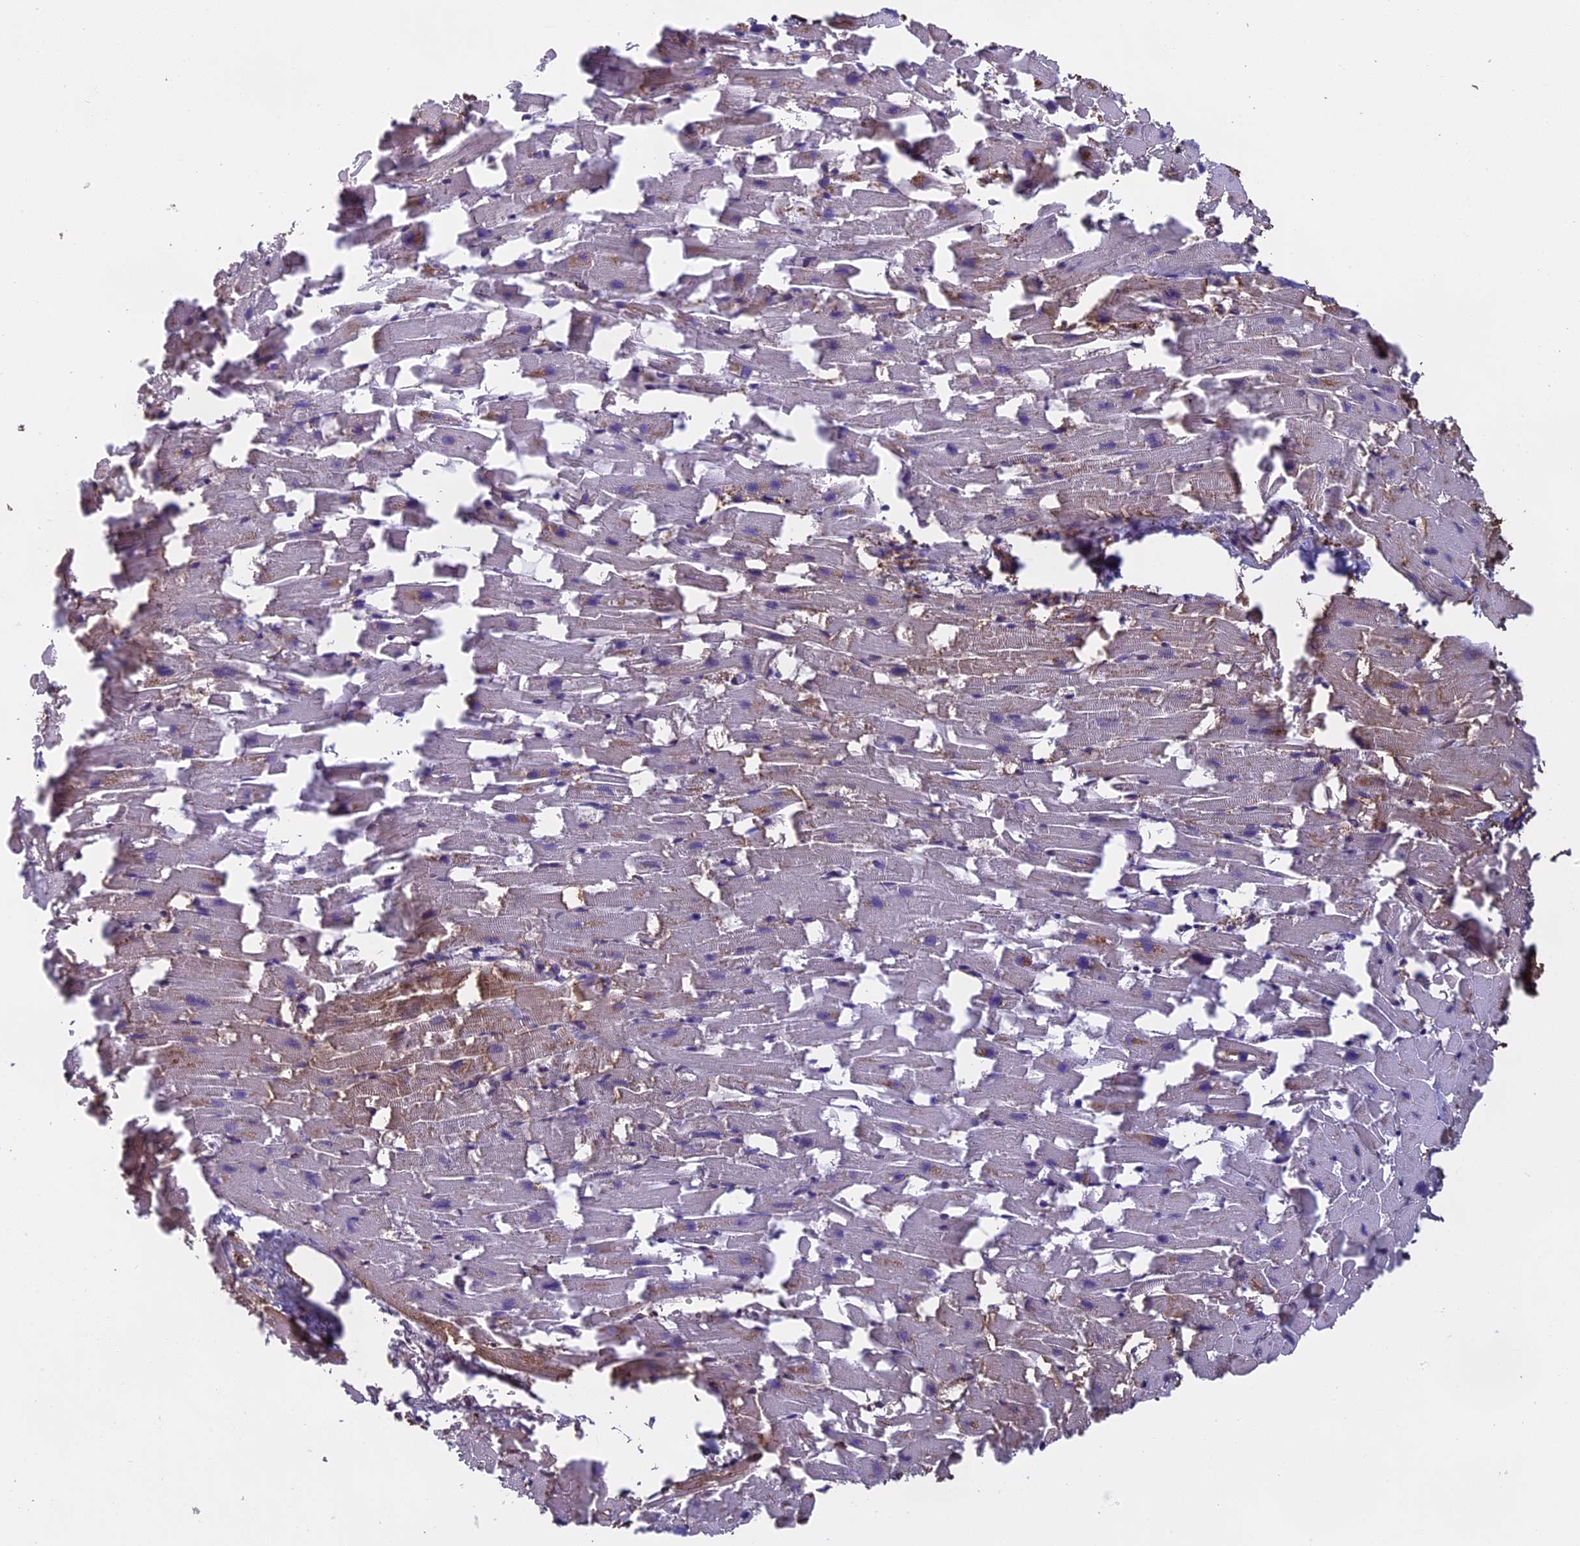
{"staining": {"intensity": "negative", "quantity": "none", "location": "none"}, "tissue": "heart muscle", "cell_type": "Cardiomyocytes", "image_type": "normal", "snomed": [{"axis": "morphology", "description": "Normal tissue, NOS"}, {"axis": "topography", "description": "Heart"}], "caption": "An immunohistochemistry (IHC) photomicrograph of benign heart muscle is shown. There is no staining in cardiomyocytes of heart muscle. Brightfield microscopy of IHC stained with DAB (3,3'-diaminobenzidine) (brown) and hematoxylin (blue), captured at high magnification.", "gene": "TMEM255B", "patient": {"sex": "female", "age": 64}}